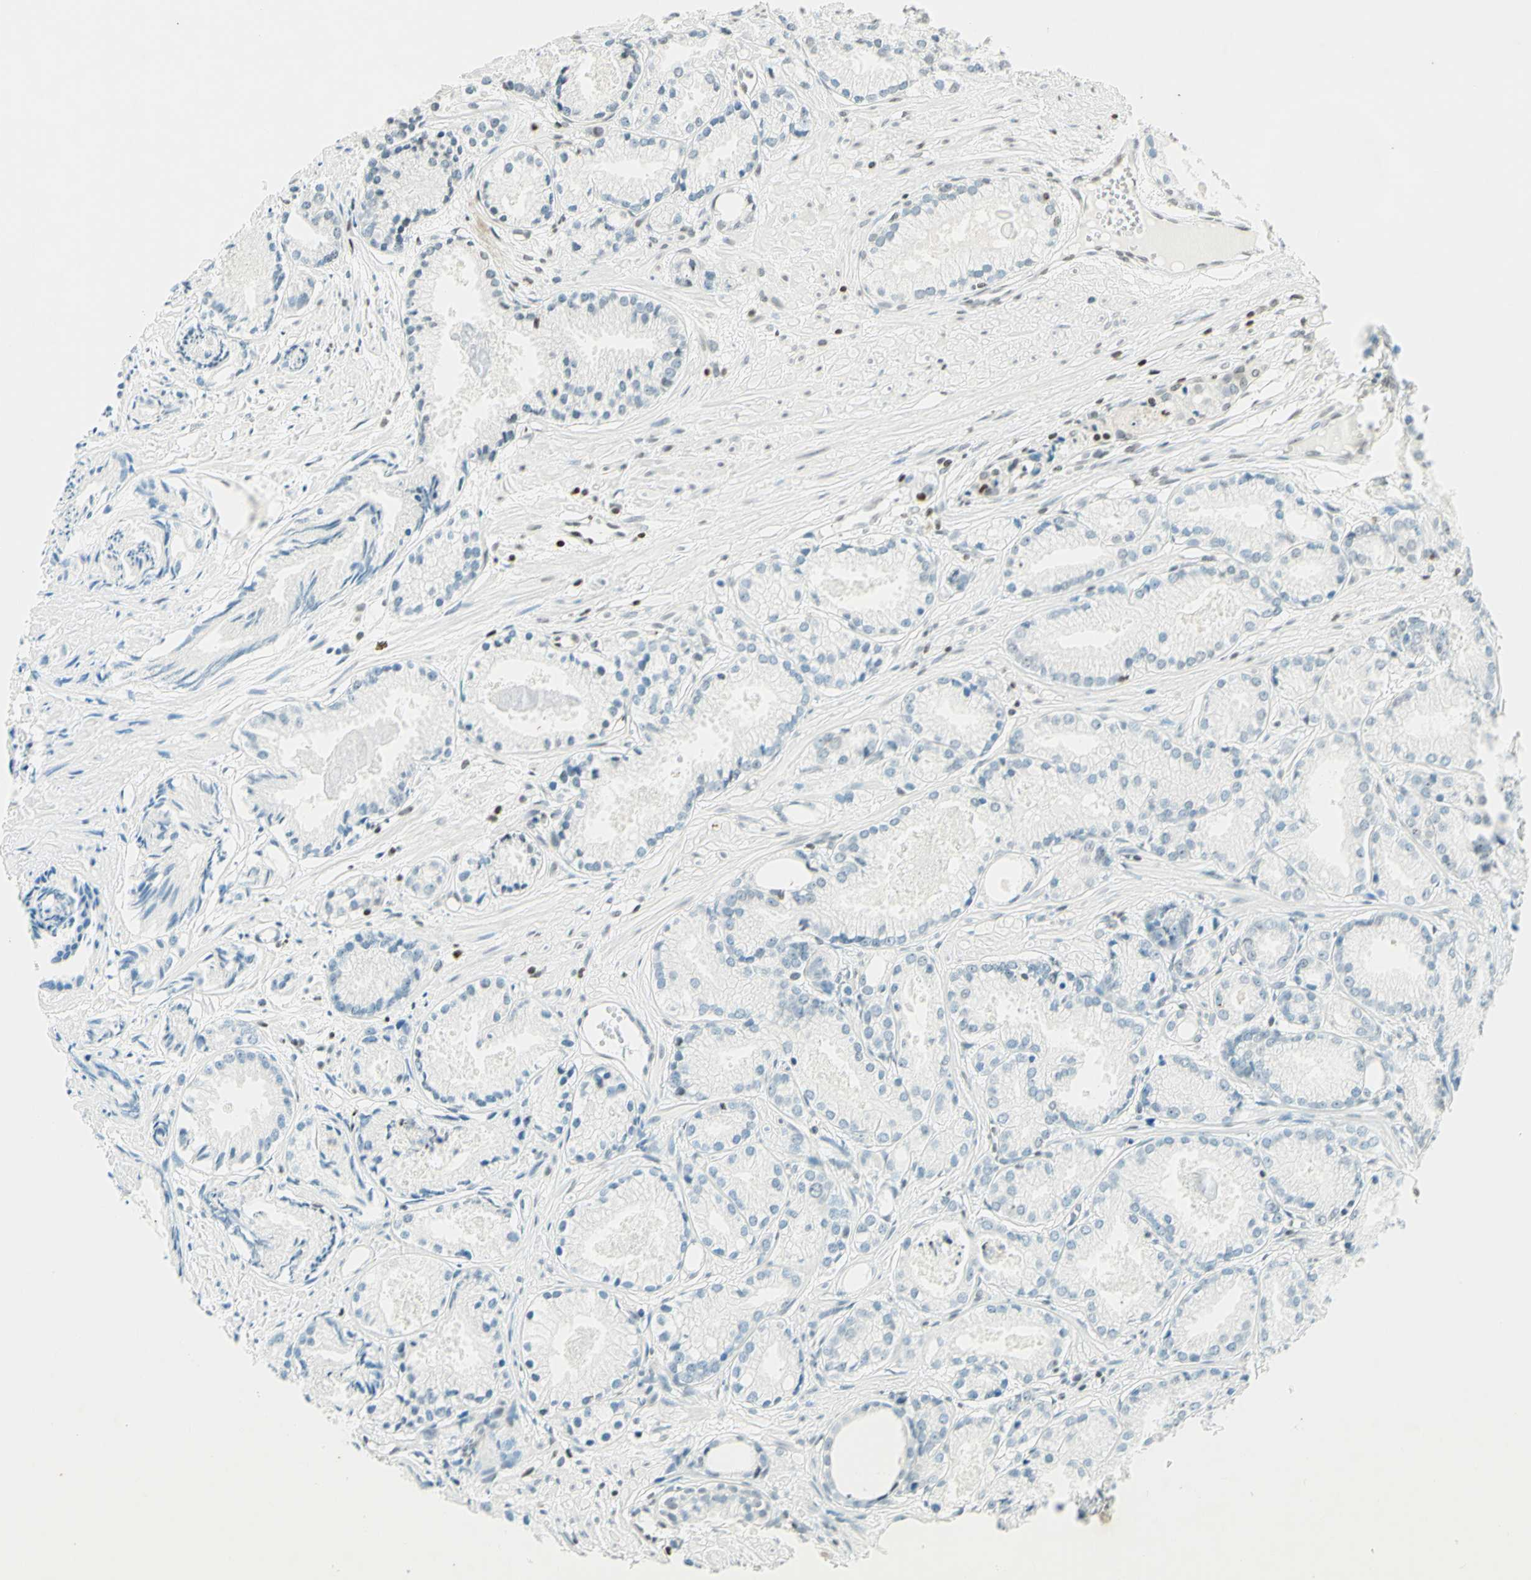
{"staining": {"intensity": "weak", "quantity": "<25%", "location": "nuclear"}, "tissue": "prostate cancer", "cell_type": "Tumor cells", "image_type": "cancer", "snomed": [{"axis": "morphology", "description": "Adenocarcinoma, Low grade"}, {"axis": "topography", "description": "Prostate"}], "caption": "Low-grade adenocarcinoma (prostate) was stained to show a protein in brown. There is no significant expression in tumor cells.", "gene": "MSH2", "patient": {"sex": "male", "age": 72}}